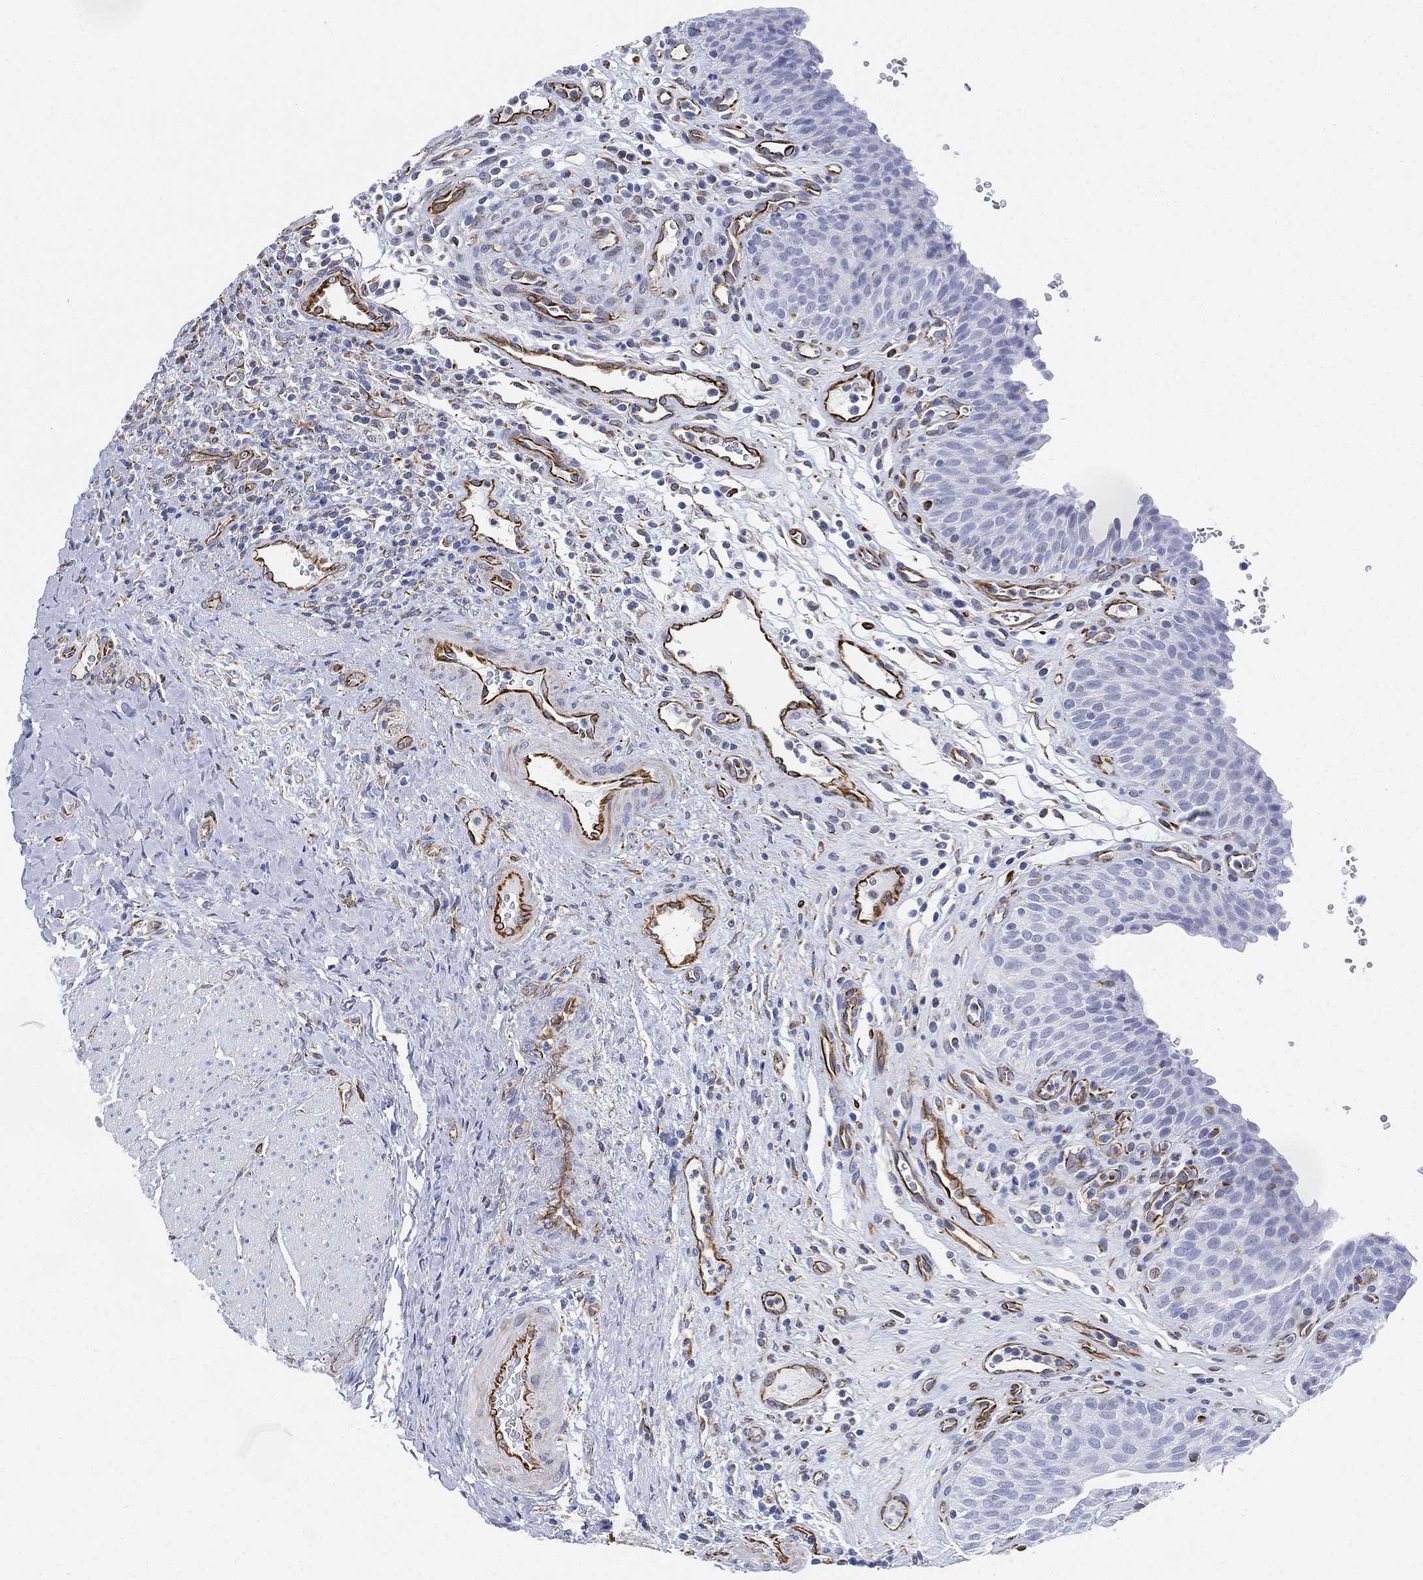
{"staining": {"intensity": "negative", "quantity": "none", "location": "none"}, "tissue": "urinary bladder", "cell_type": "Urothelial cells", "image_type": "normal", "snomed": [{"axis": "morphology", "description": "Normal tissue, NOS"}, {"axis": "topography", "description": "Urinary bladder"}], "caption": "Immunohistochemical staining of unremarkable human urinary bladder demonstrates no significant staining in urothelial cells.", "gene": "PSKH2", "patient": {"sex": "male", "age": 66}}